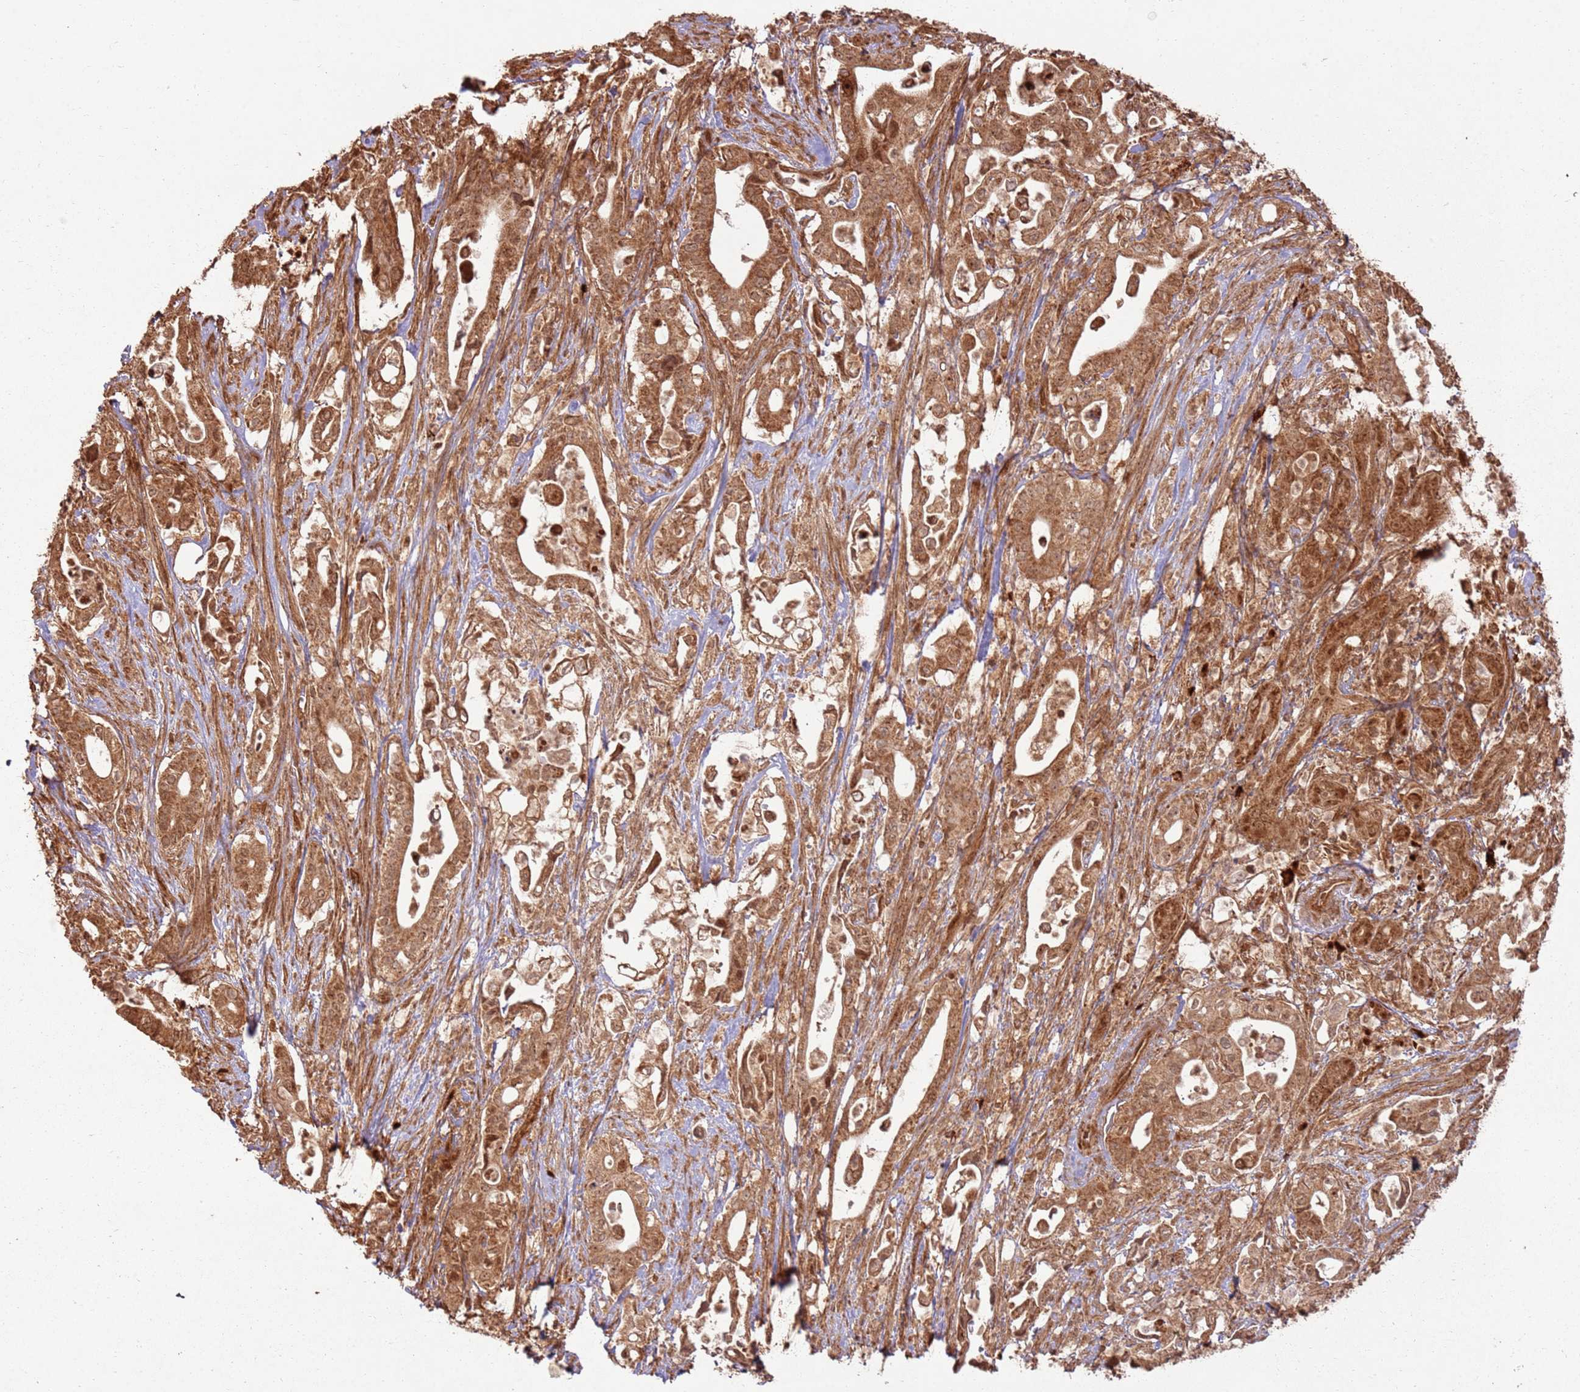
{"staining": {"intensity": "moderate", "quantity": ">75%", "location": "cytoplasmic/membranous,nuclear"}, "tissue": "pancreatic cancer", "cell_type": "Tumor cells", "image_type": "cancer", "snomed": [{"axis": "morphology", "description": "Adenocarcinoma, NOS"}, {"axis": "topography", "description": "Pancreas"}], "caption": "Tumor cells reveal medium levels of moderate cytoplasmic/membranous and nuclear expression in approximately >75% of cells in pancreatic cancer (adenocarcinoma).", "gene": "TBC1D13", "patient": {"sex": "female", "age": 77}}